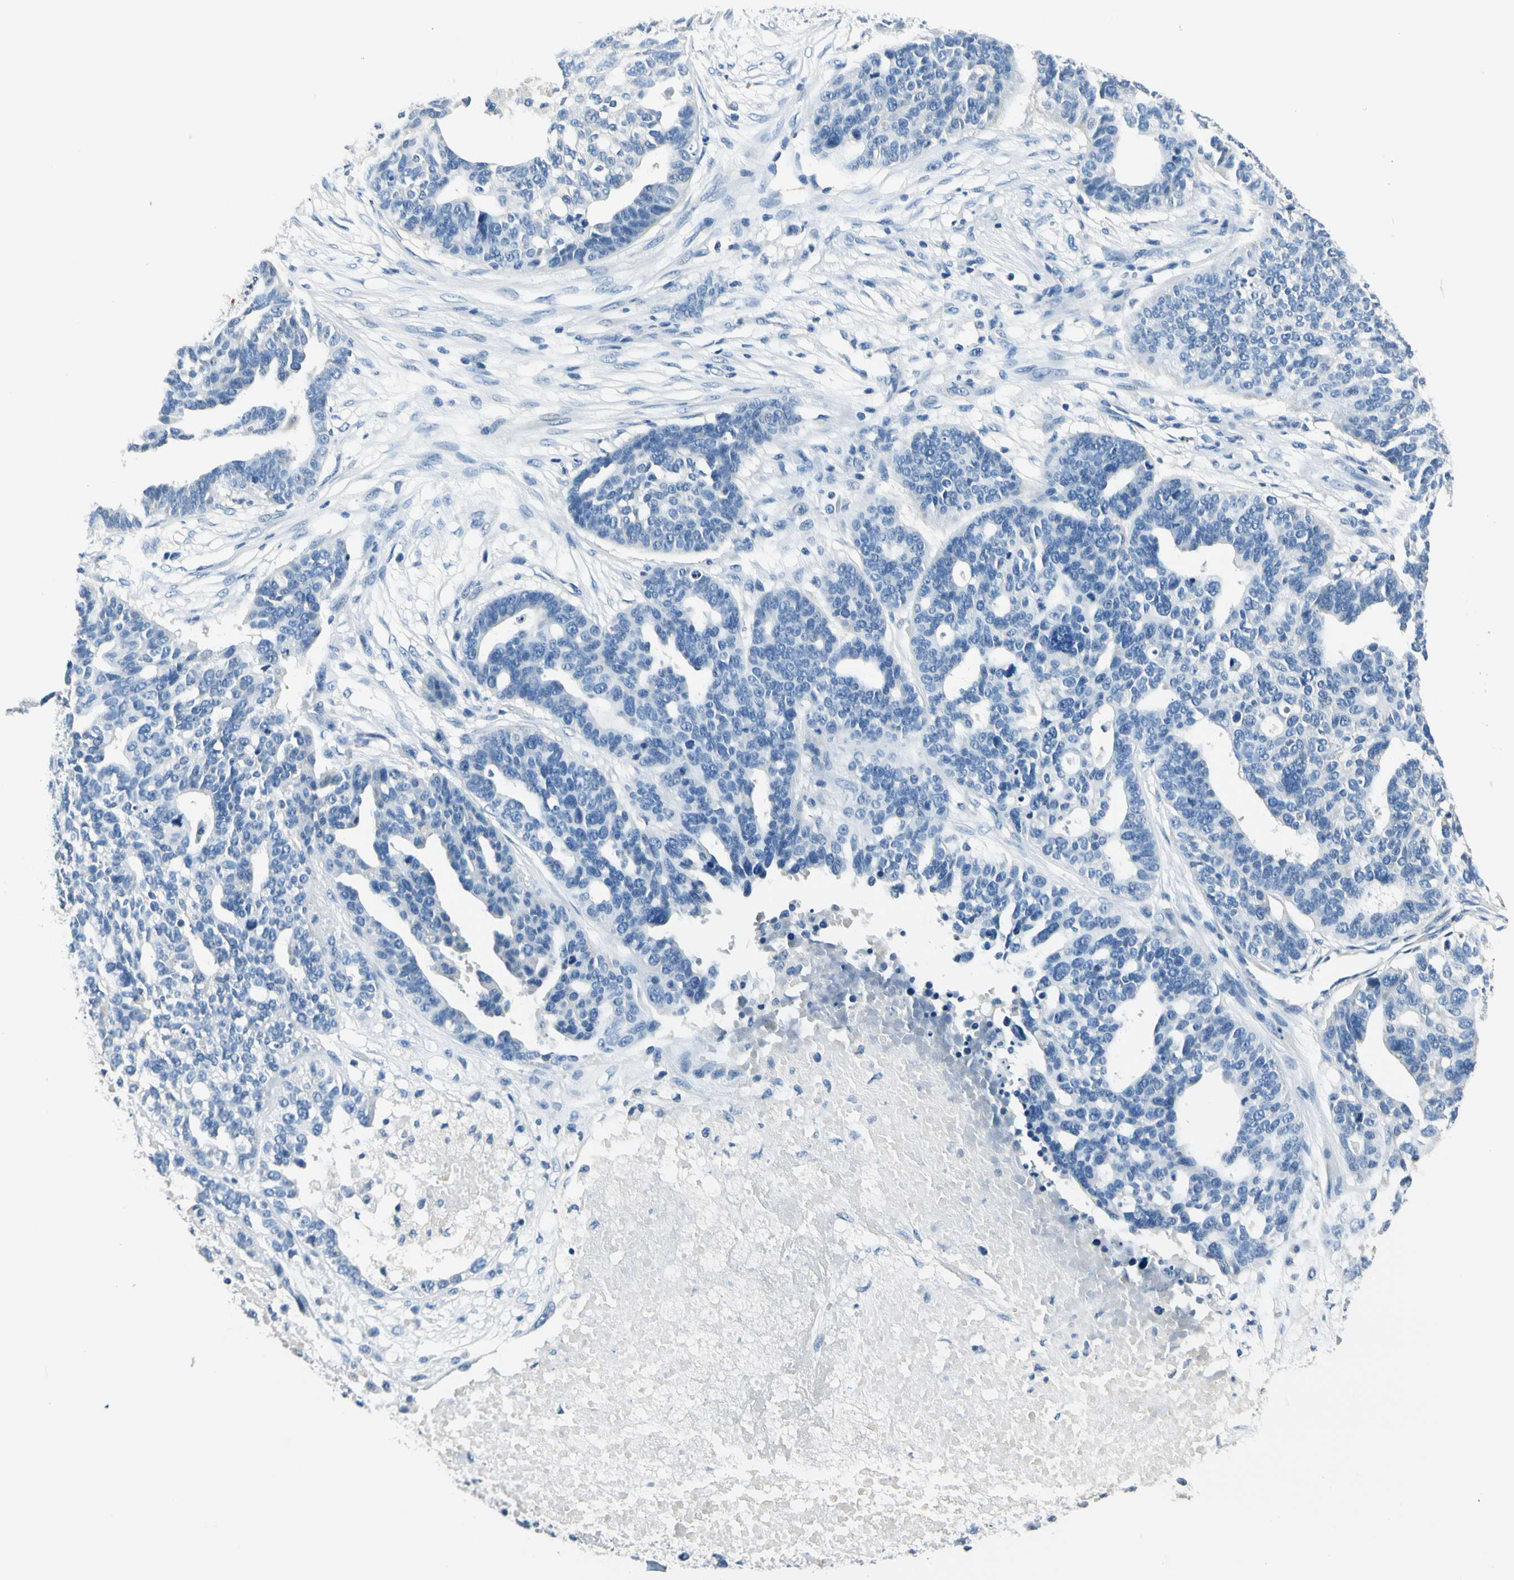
{"staining": {"intensity": "negative", "quantity": "none", "location": "none"}, "tissue": "ovarian cancer", "cell_type": "Tumor cells", "image_type": "cancer", "snomed": [{"axis": "morphology", "description": "Cystadenocarcinoma, serous, NOS"}, {"axis": "topography", "description": "Ovary"}], "caption": "This is an immunohistochemistry micrograph of ovarian serous cystadenocarcinoma. There is no staining in tumor cells.", "gene": "TGFBR3", "patient": {"sex": "female", "age": 59}}